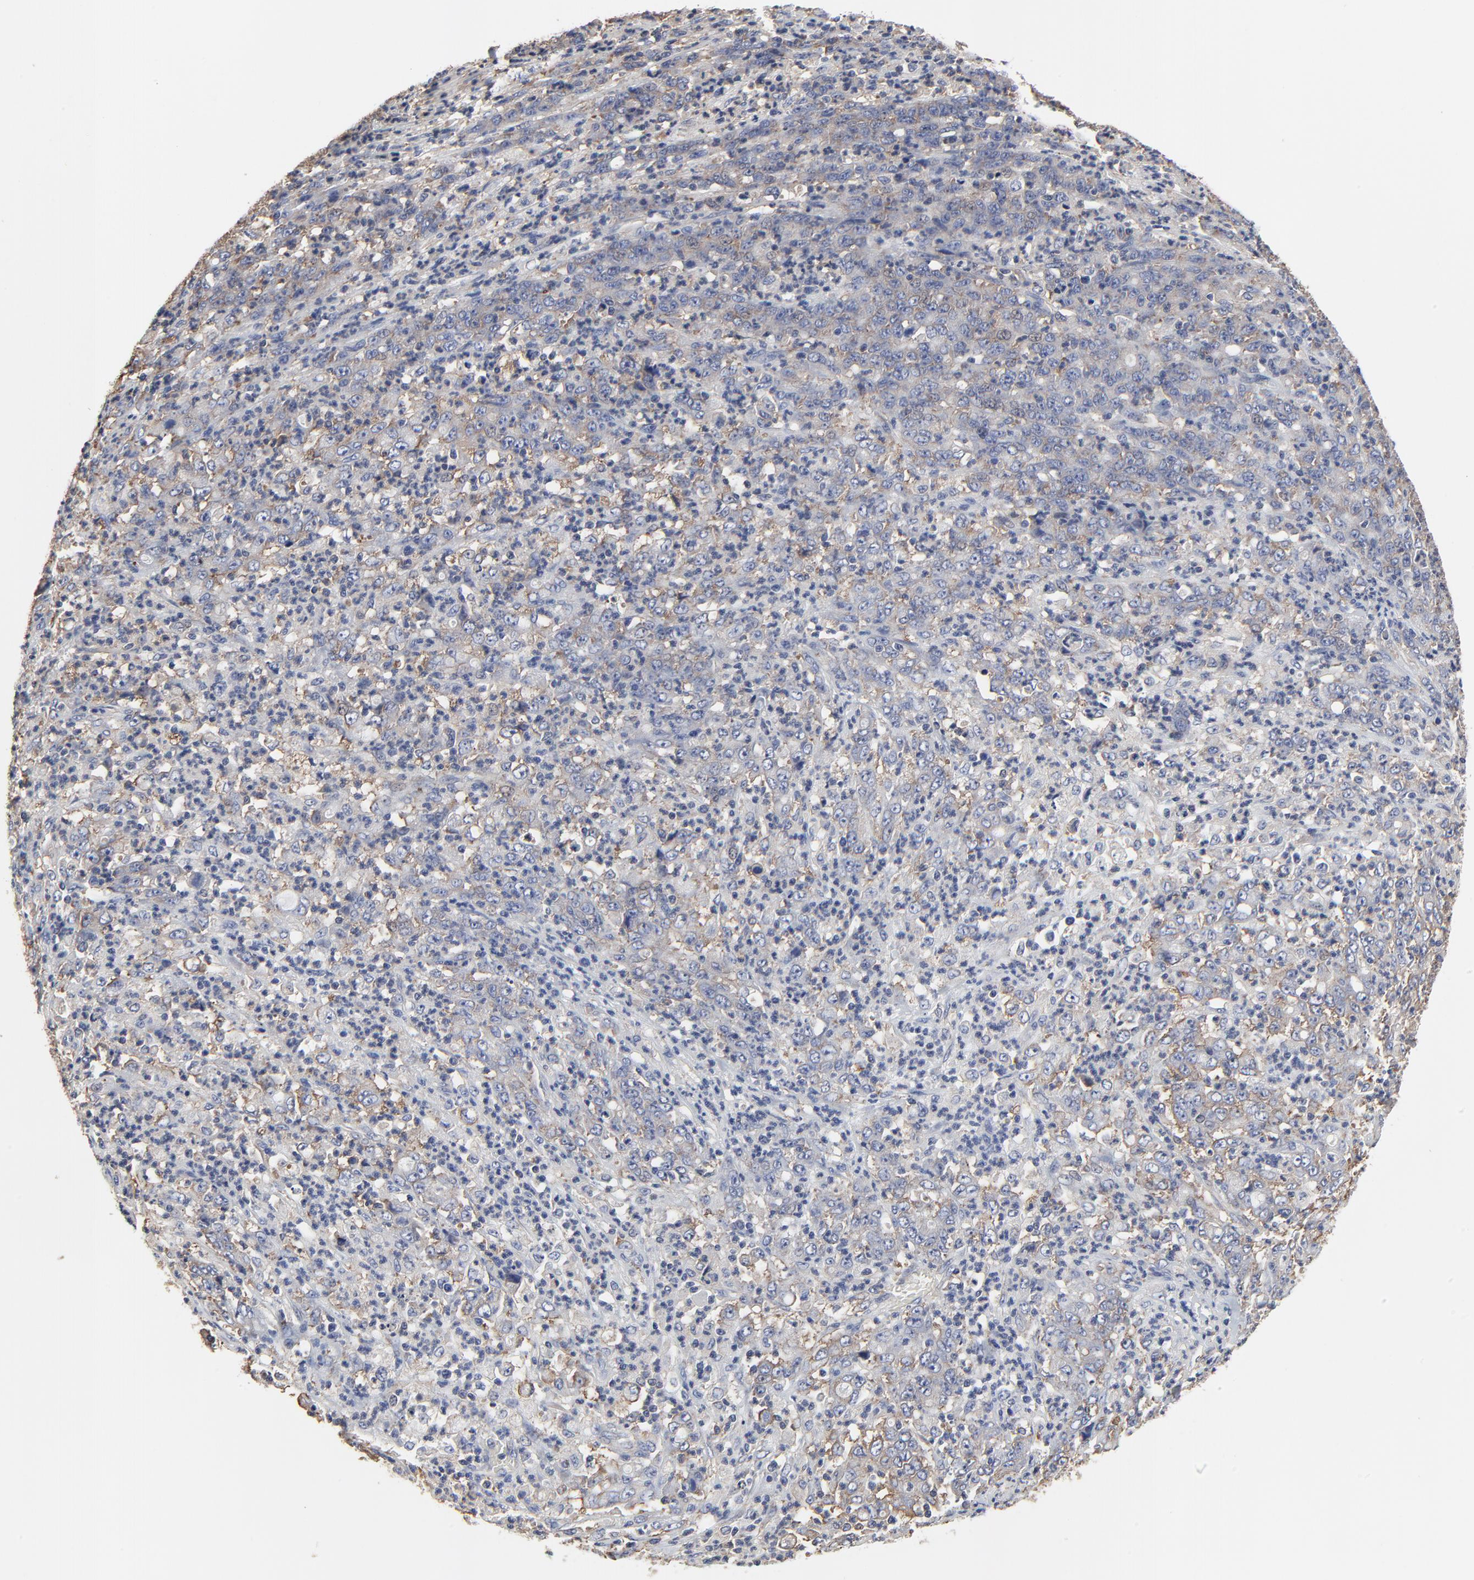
{"staining": {"intensity": "weak", "quantity": ">75%", "location": "cytoplasmic/membranous"}, "tissue": "stomach cancer", "cell_type": "Tumor cells", "image_type": "cancer", "snomed": [{"axis": "morphology", "description": "Adenocarcinoma, NOS"}, {"axis": "topography", "description": "Stomach, lower"}], "caption": "Protein expression analysis of human stomach adenocarcinoma reveals weak cytoplasmic/membranous staining in about >75% of tumor cells. The staining was performed using DAB to visualize the protein expression in brown, while the nuclei were stained in blue with hematoxylin (Magnification: 20x).", "gene": "NXF3", "patient": {"sex": "female", "age": 71}}